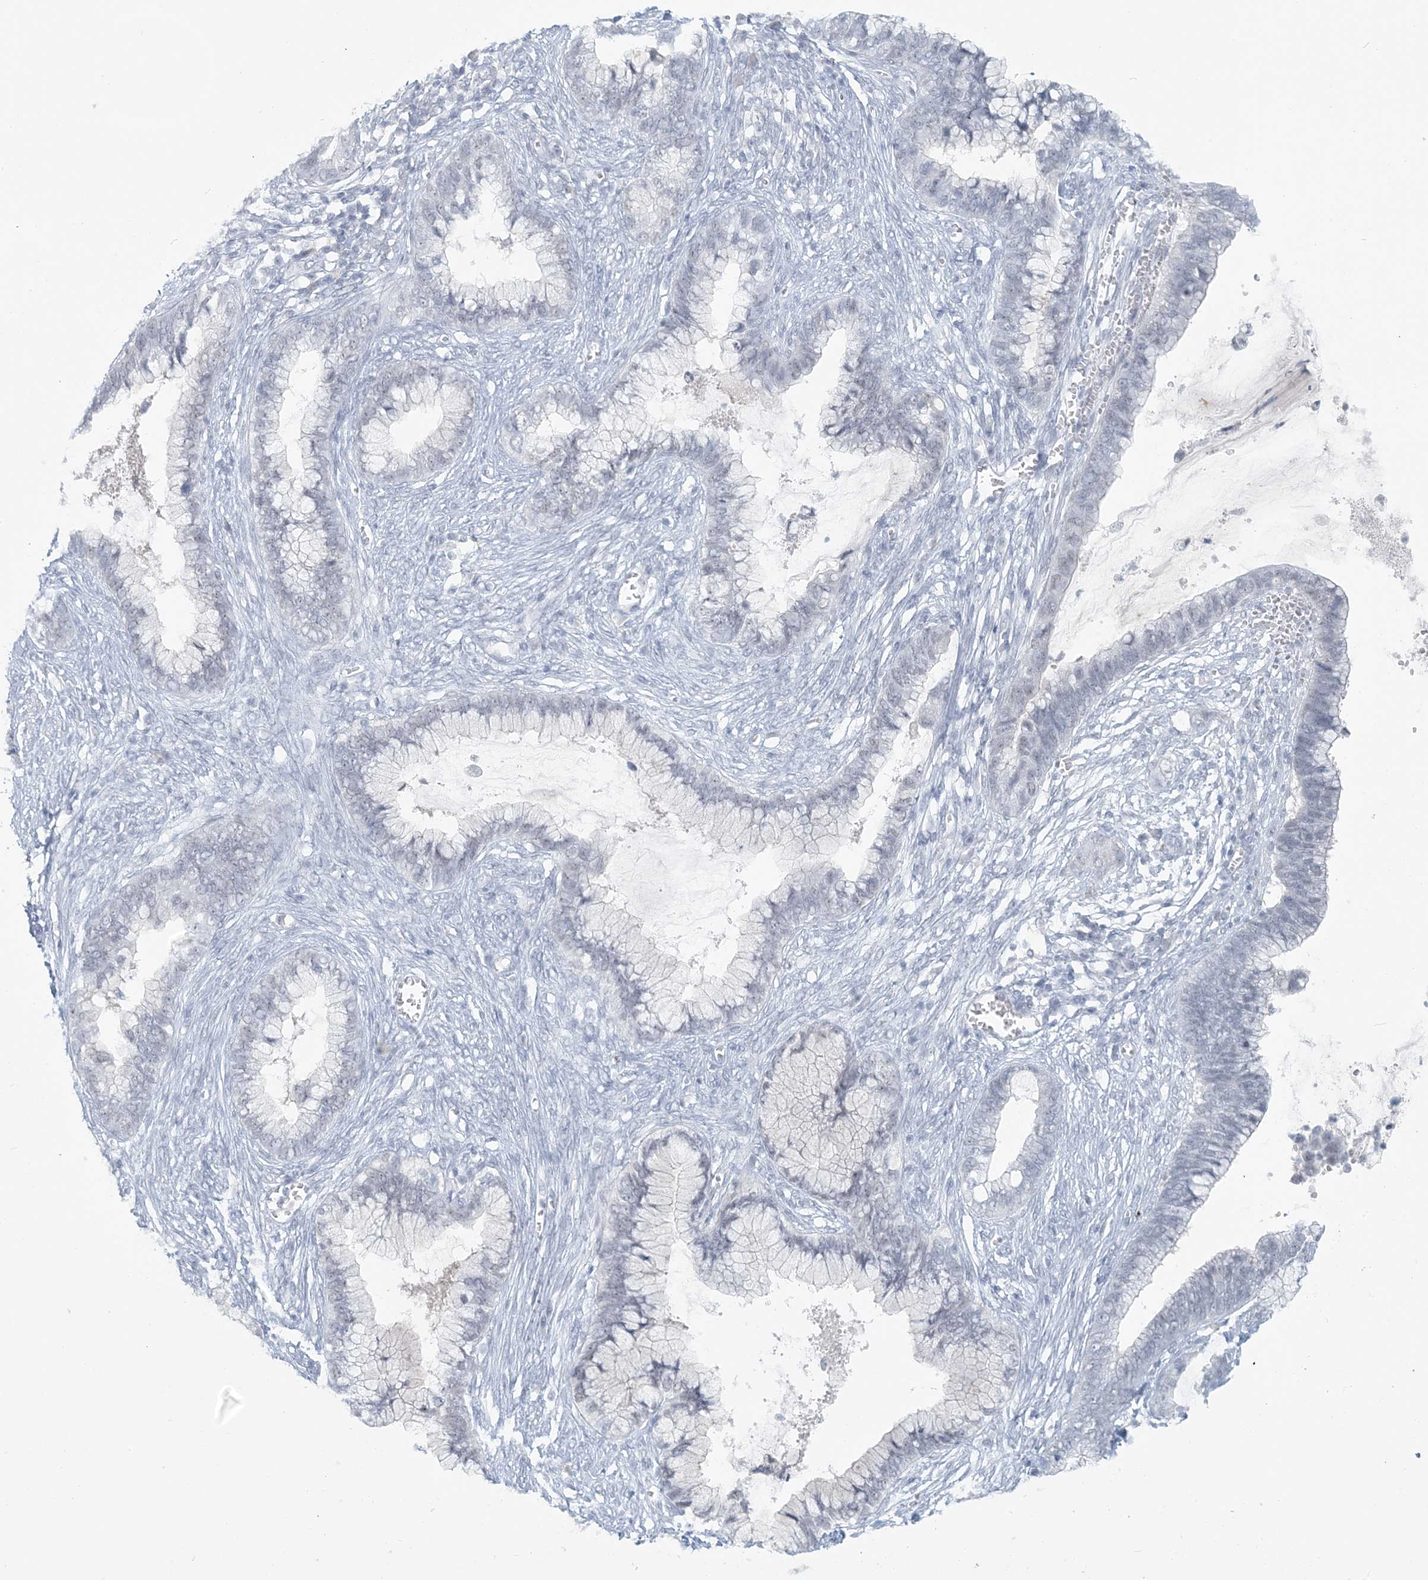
{"staining": {"intensity": "negative", "quantity": "none", "location": "none"}, "tissue": "cervical cancer", "cell_type": "Tumor cells", "image_type": "cancer", "snomed": [{"axis": "morphology", "description": "Adenocarcinoma, NOS"}, {"axis": "topography", "description": "Cervix"}], "caption": "DAB immunohistochemical staining of human cervical adenocarcinoma exhibits no significant staining in tumor cells. (Stains: DAB (3,3'-diaminobenzidine) IHC with hematoxylin counter stain, Microscopy: brightfield microscopy at high magnification).", "gene": "SCML1", "patient": {"sex": "female", "age": 44}}